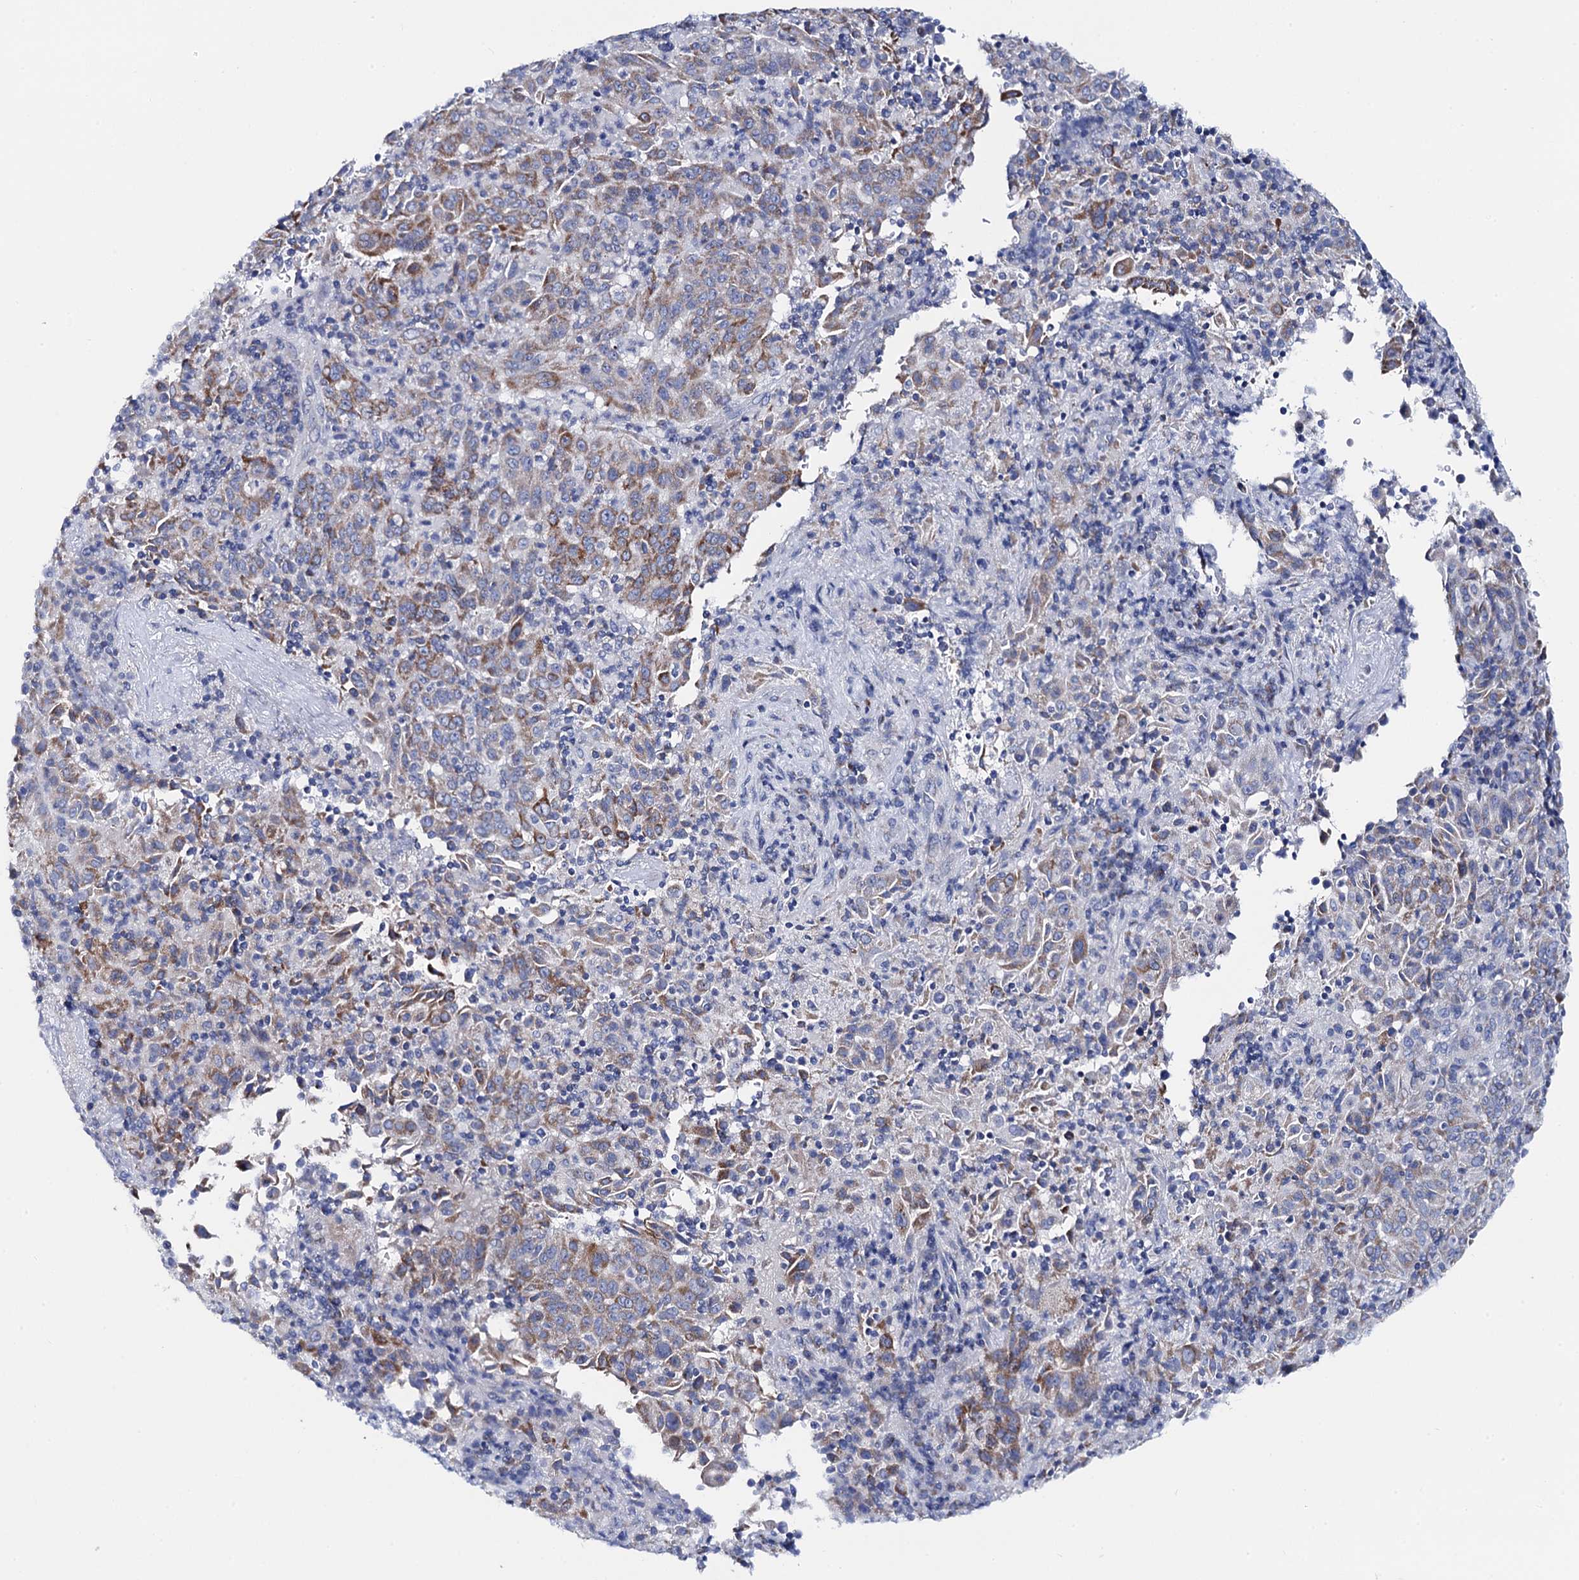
{"staining": {"intensity": "moderate", "quantity": ">75%", "location": "cytoplasmic/membranous"}, "tissue": "pancreatic cancer", "cell_type": "Tumor cells", "image_type": "cancer", "snomed": [{"axis": "morphology", "description": "Adenocarcinoma, NOS"}, {"axis": "topography", "description": "Pancreas"}], "caption": "A medium amount of moderate cytoplasmic/membranous staining is appreciated in about >75% of tumor cells in pancreatic adenocarcinoma tissue. (DAB IHC, brown staining for protein, blue staining for nuclei).", "gene": "ACADSB", "patient": {"sex": "male", "age": 63}}